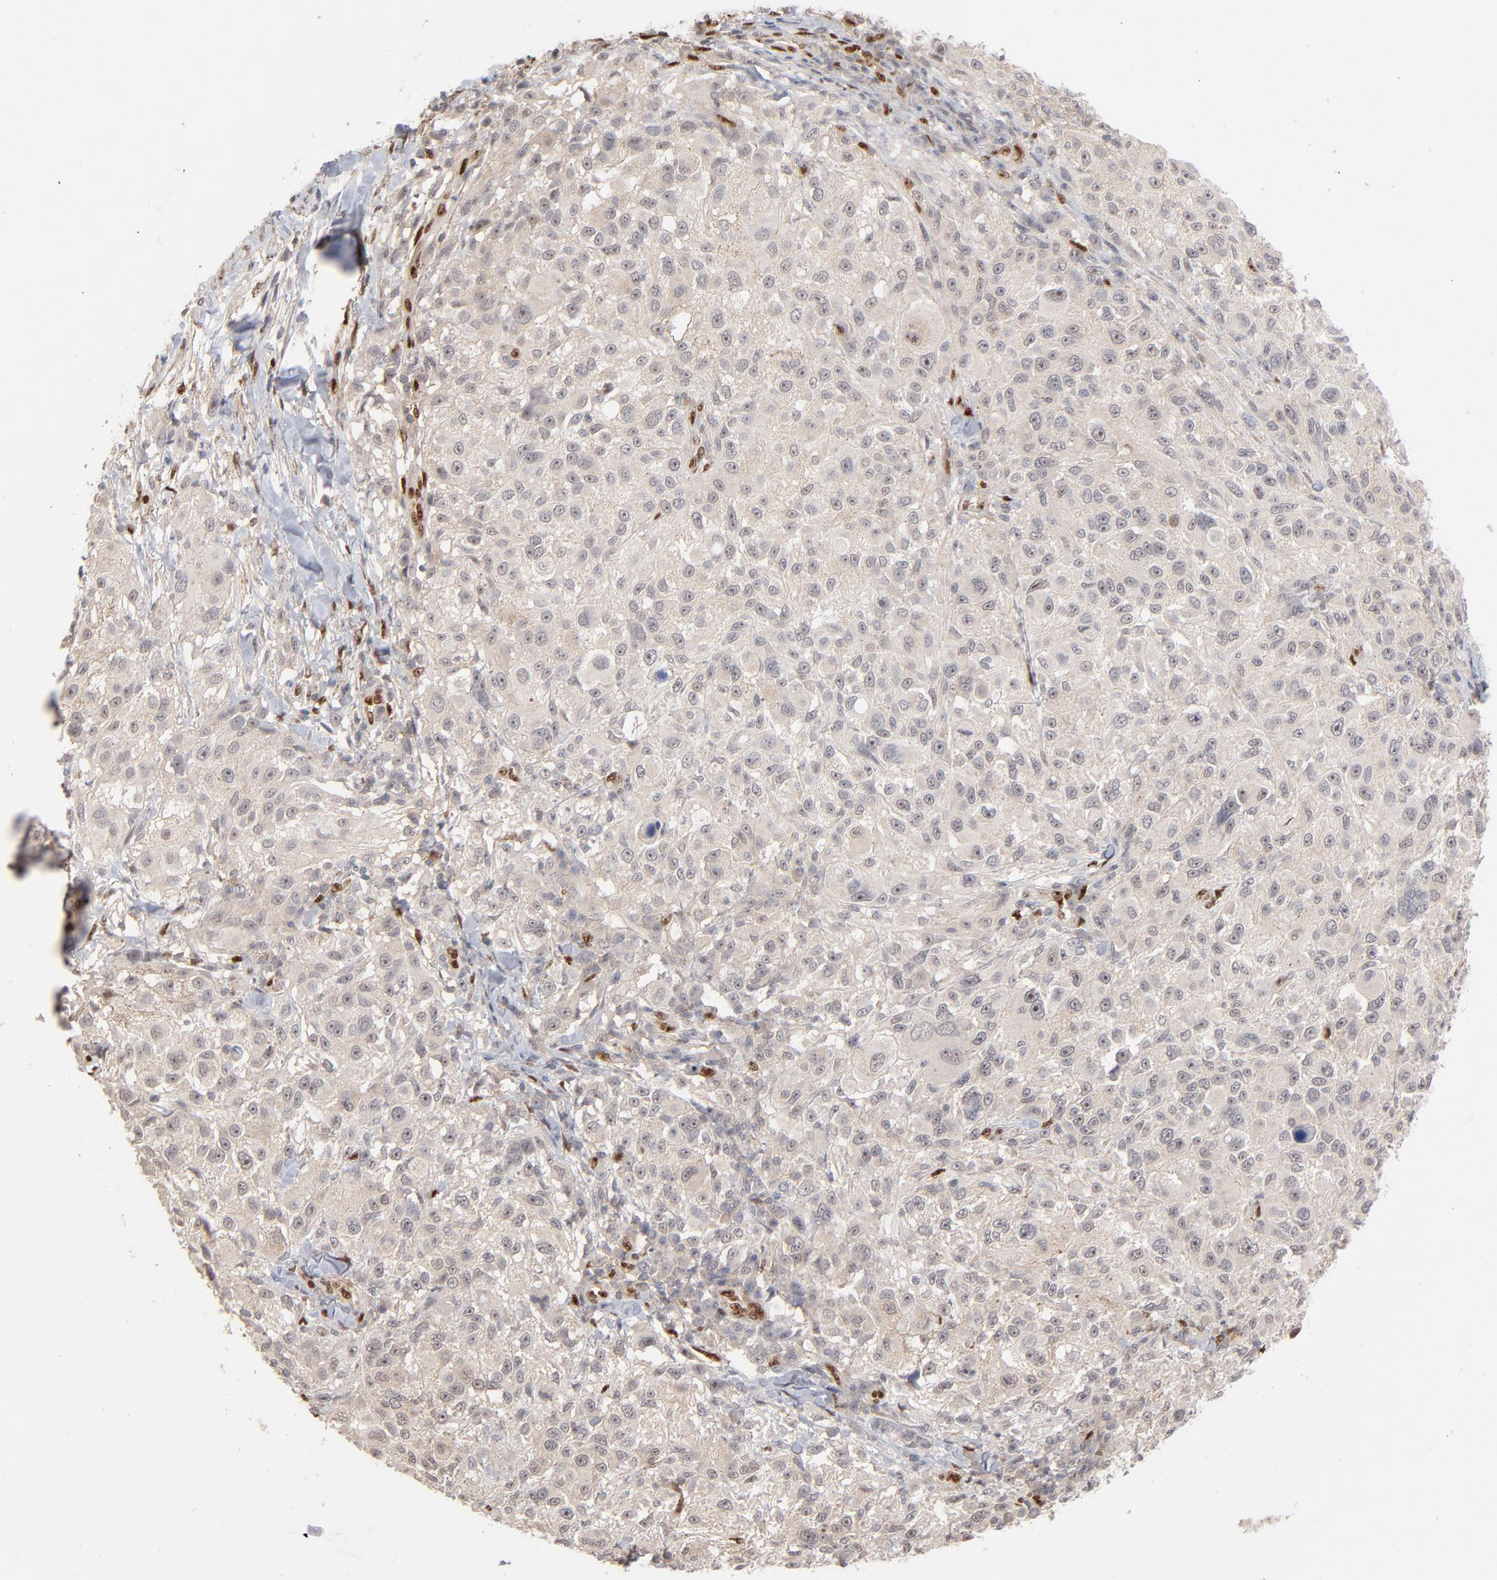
{"staining": {"intensity": "weak", "quantity": ">75%", "location": "cytoplasmic/membranous"}, "tissue": "melanoma", "cell_type": "Tumor cells", "image_type": "cancer", "snomed": [{"axis": "morphology", "description": "Necrosis, NOS"}, {"axis": "morphology", "description": "Malignant melanoma, NOS"}, {"axis": "topography", "description": "Skin"}], "caption": "A brown stain highlights weak cytoplasmic/membranous staining of a protein in human malignant melanoma tumor cells.", "gene": "NFIB", "patient": {"sex": "female", "age": 87}}